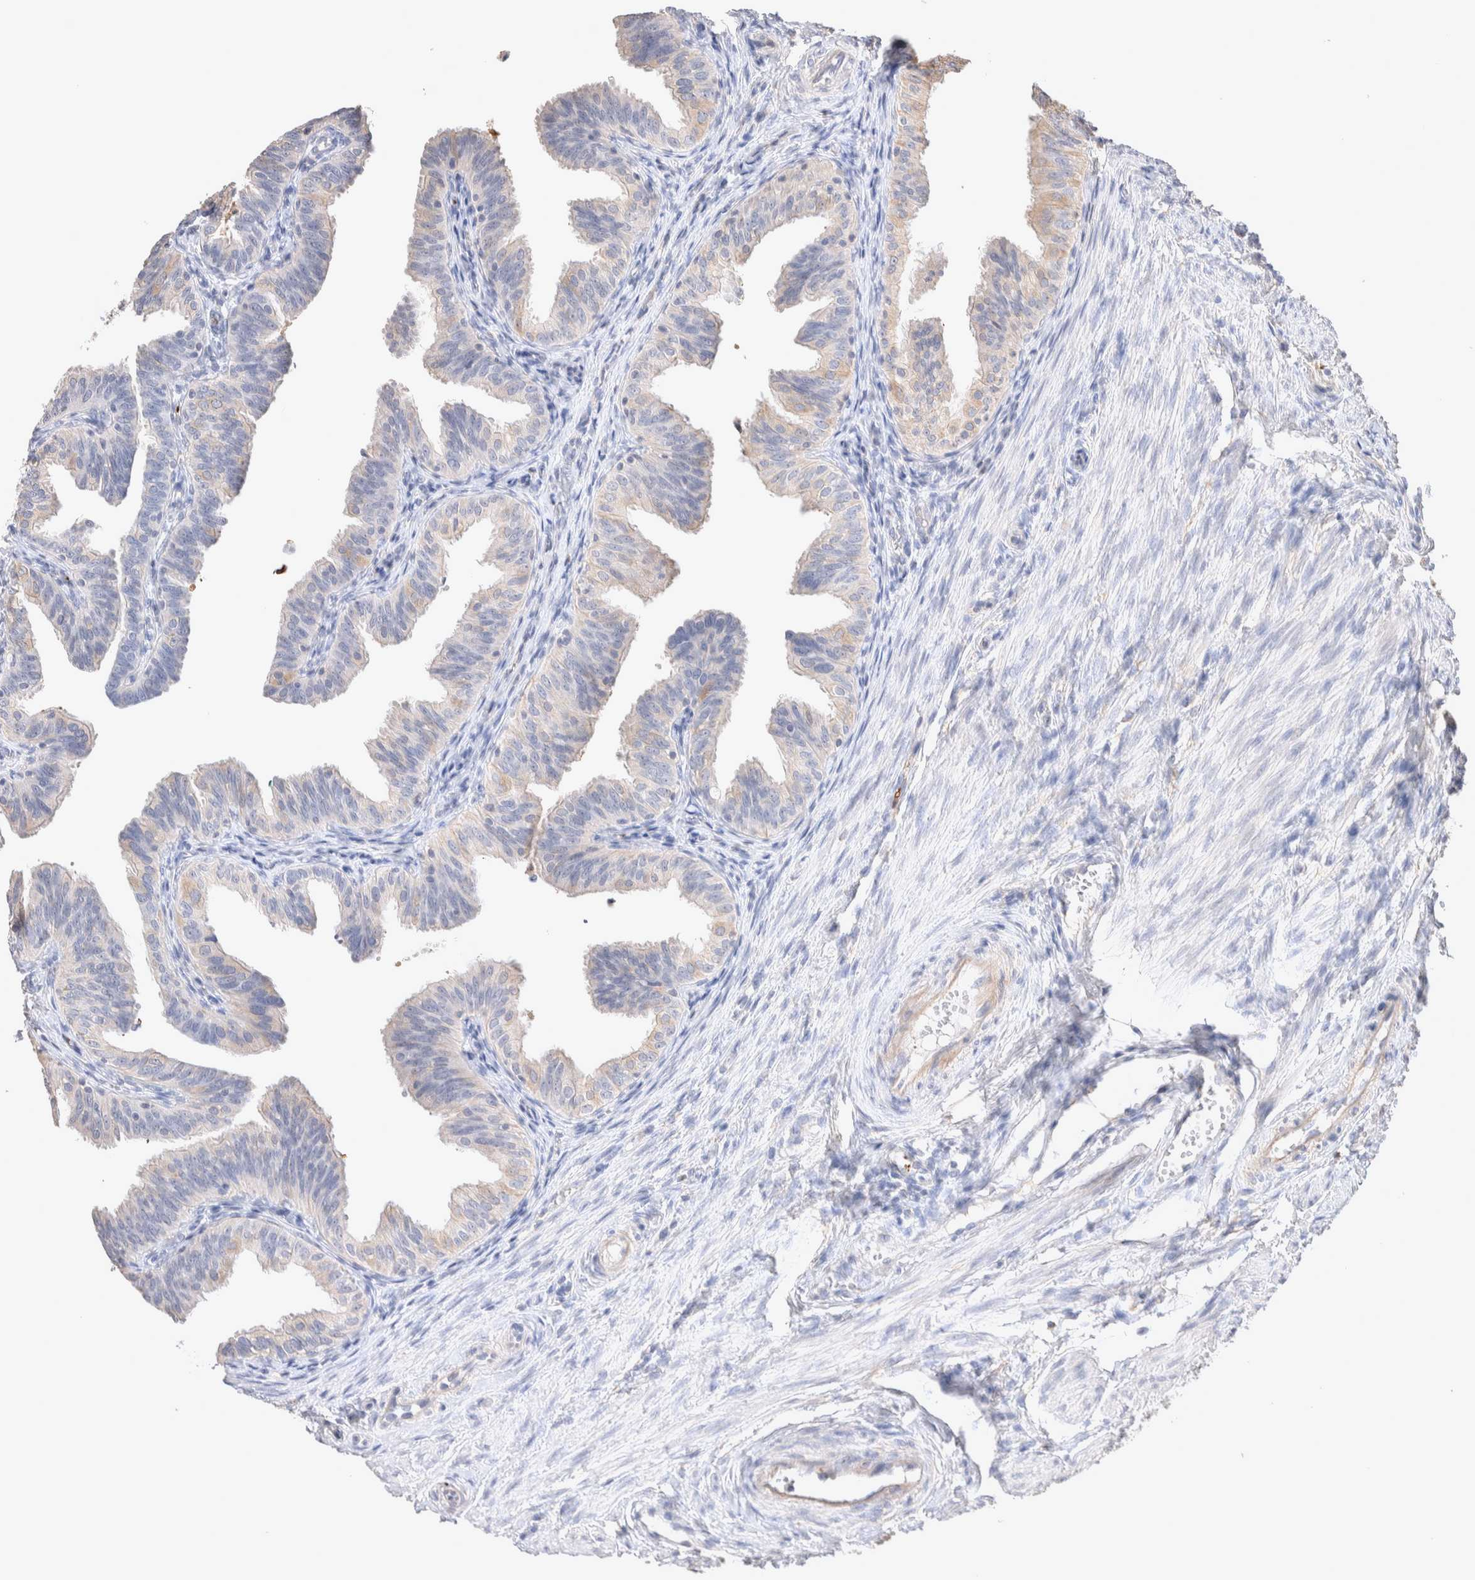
{"staining": {"intensity": "weak", "quantity": "<25%", "location": "cytoplasmic/membranous"}, "tissue": "fallopian tube", "cell_type": "Glandular cells", "image_type": "normal", "snomed": [{"axis": "morphology", "description": "Normal tissue, NOS"}, {"axis": "topography", "description": "Fallopian tube"}], "caption": "The image exhibits no staining of glandular cells in normal fallopian tube. Nuclei are stained in blue.", "gene": "FFAR2", "patient": {"sex": "female", "age": 35}}